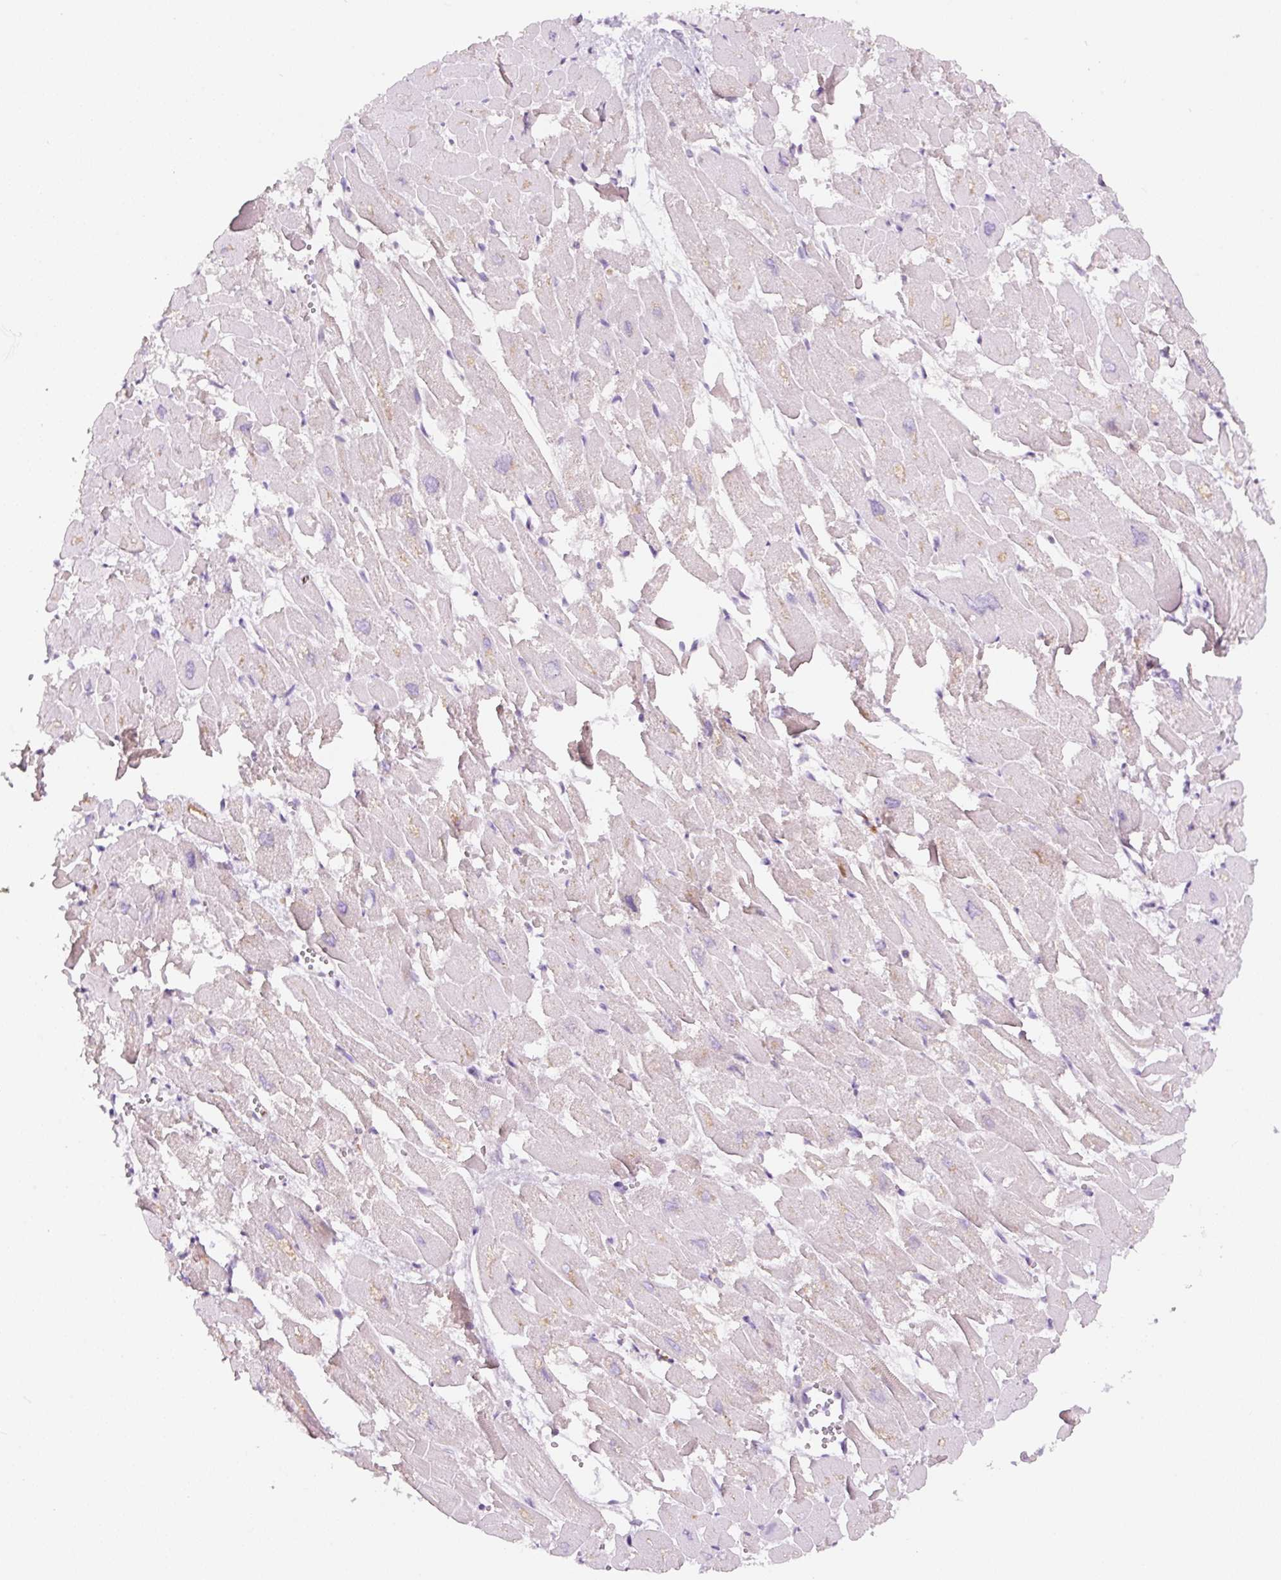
{"staining": {"intensity": "negative", "quantity": "none", "location": "none"}, "tissue": "heart muscle", "cell_type": "Cardiomyocytes", "image_type": "normal", "snomed": [{"axis": "morphology", "description": "Normal tissue, NOS"}, {"axis": "topography", "description": "Heart"}], "caption": "The micrograph shows no significant positivity in cardiomyocytes of heart muscle.", "gene": "CEBPZOS", "patient": {"sex": "male", "age": 54}}